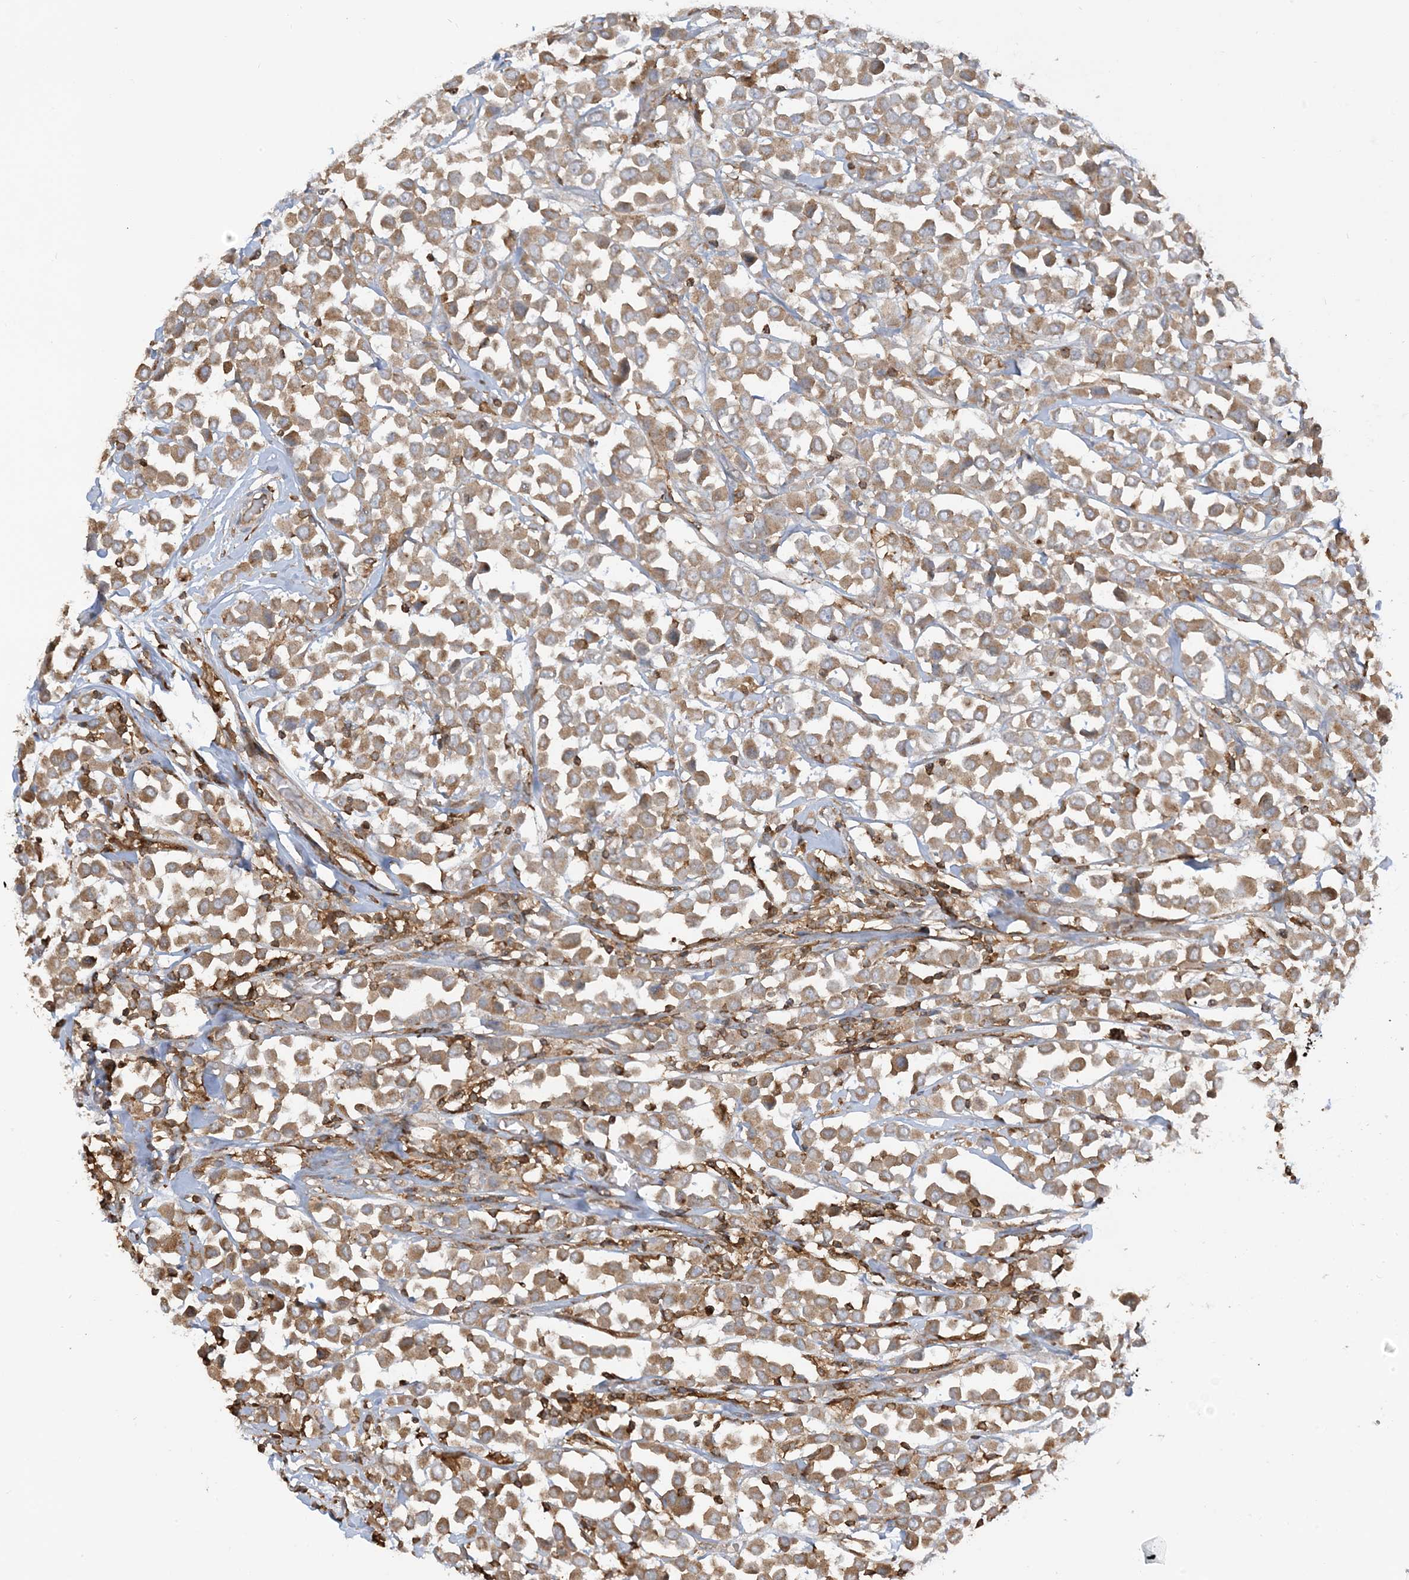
{"staining": {"intensity": "moderate", "quantity": ">75%", "location": "cytoplasmic/membranous"}, "tissue": "breast cancer", "cell_type": "Tumor cells", "image_type": "cancer", "snomed": [{"axis": "morphology", "description": "Duct carcinoma"}, {"axis": "topography", "description": "Breast"}], "caption": "Breast cancer tissue reveals moderate cytoplasmic/membranous positivity in about >75% of tumor cells, visualized by immunohistochemistry.", "gene": "CAPZB", "patient": {"sex": "female", "age": 61}}